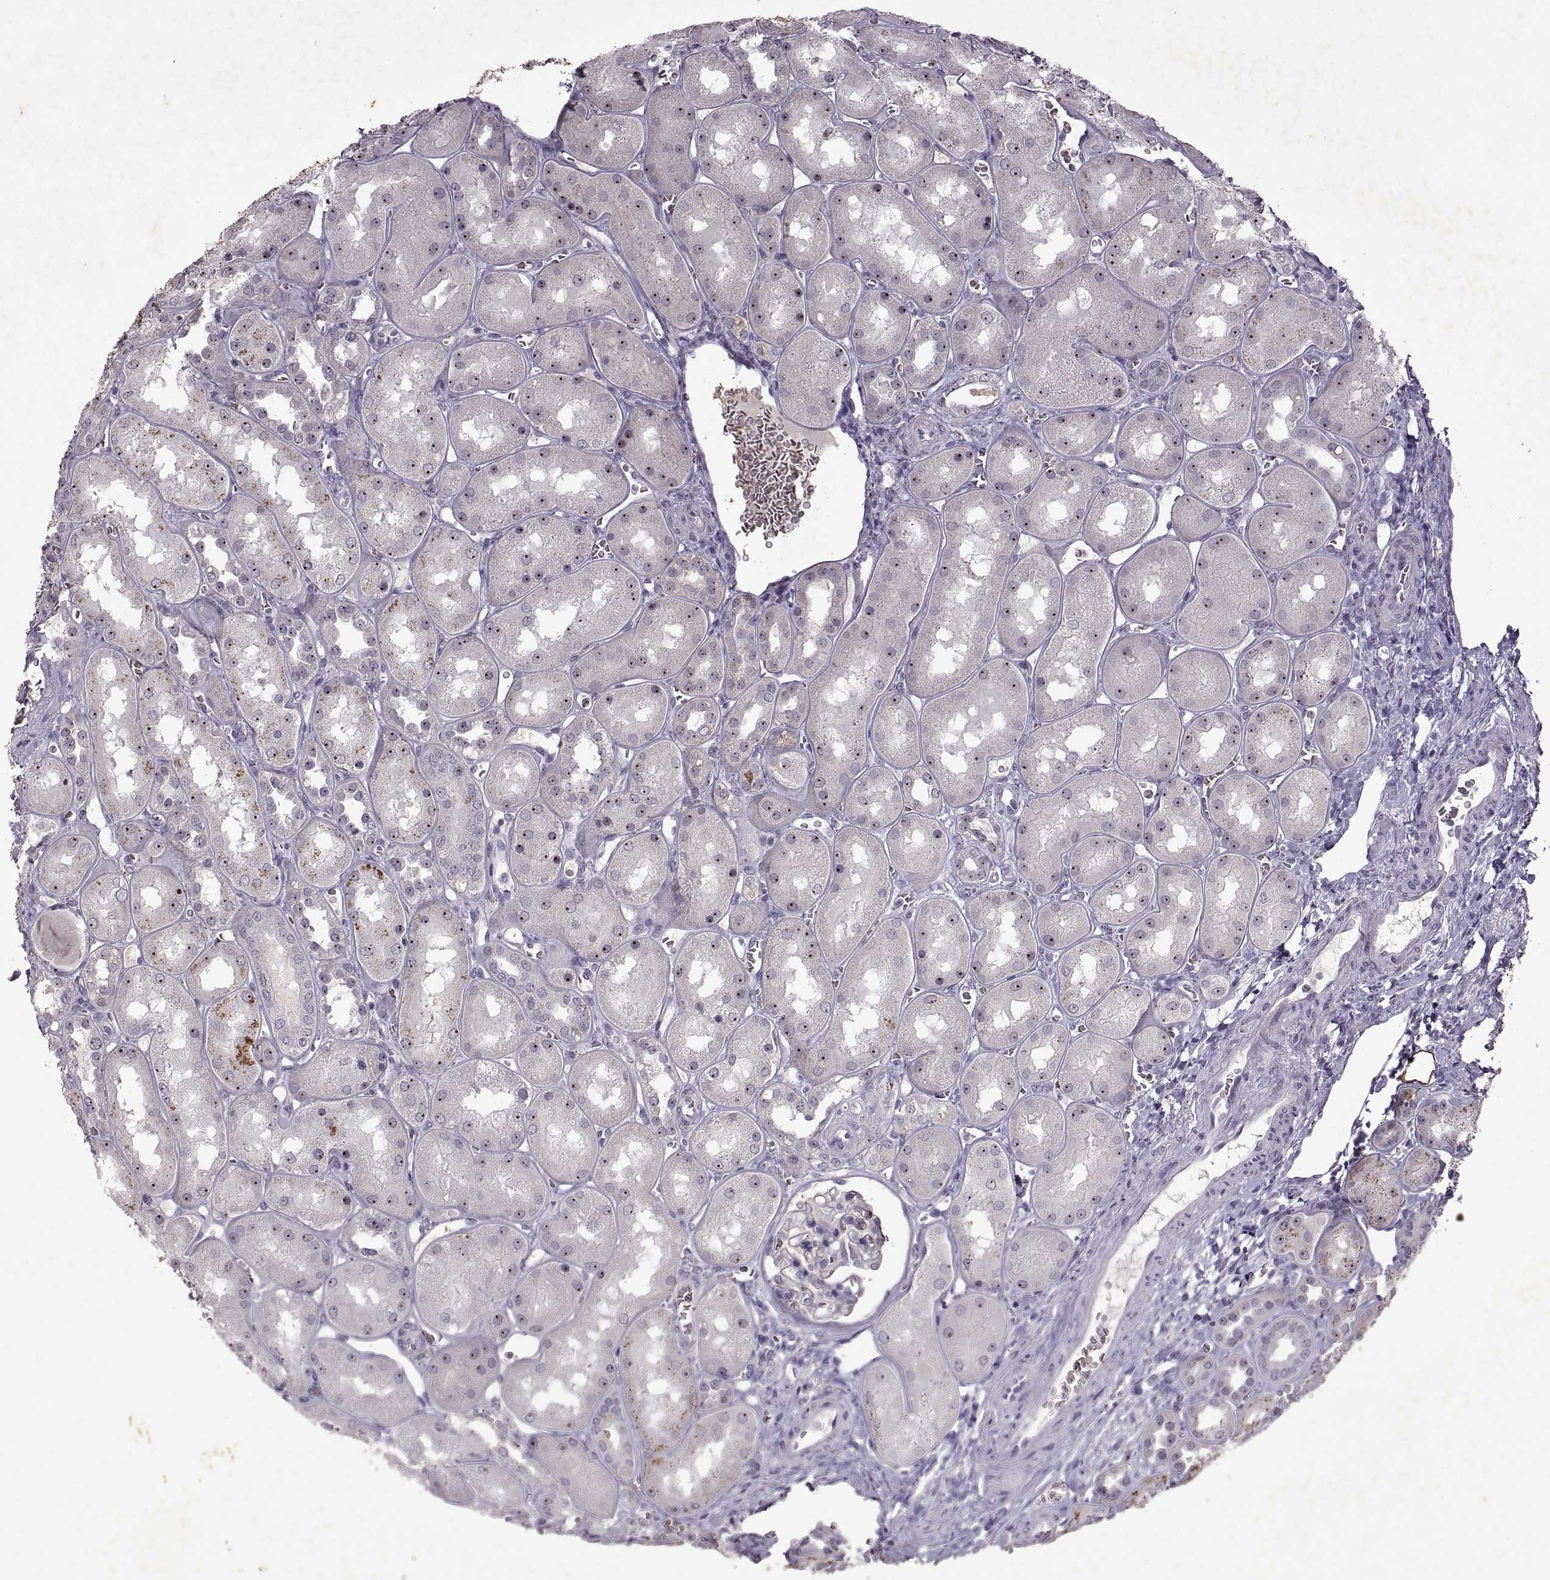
{"staining": {"intensity": "negative", "quantity": "none", "location": "none"}, "tissue": "kidney", "cell_type": "Cells in glomeruli", "image_type": "normal", "snomed": [{"axis": "morphology", "description": "Normal tissue, NOS"}, {"axis": "topography", "description": "Kidney"}], "caption": "There is no significant staining in cells in glomeruli of kidney. (DAB (3,3'-diaminobenzidine) immunohistochemistry with hematoxylin counter stain).", "gene": "SINHCAF", "patient": {"sex": "male", "age": 73}}